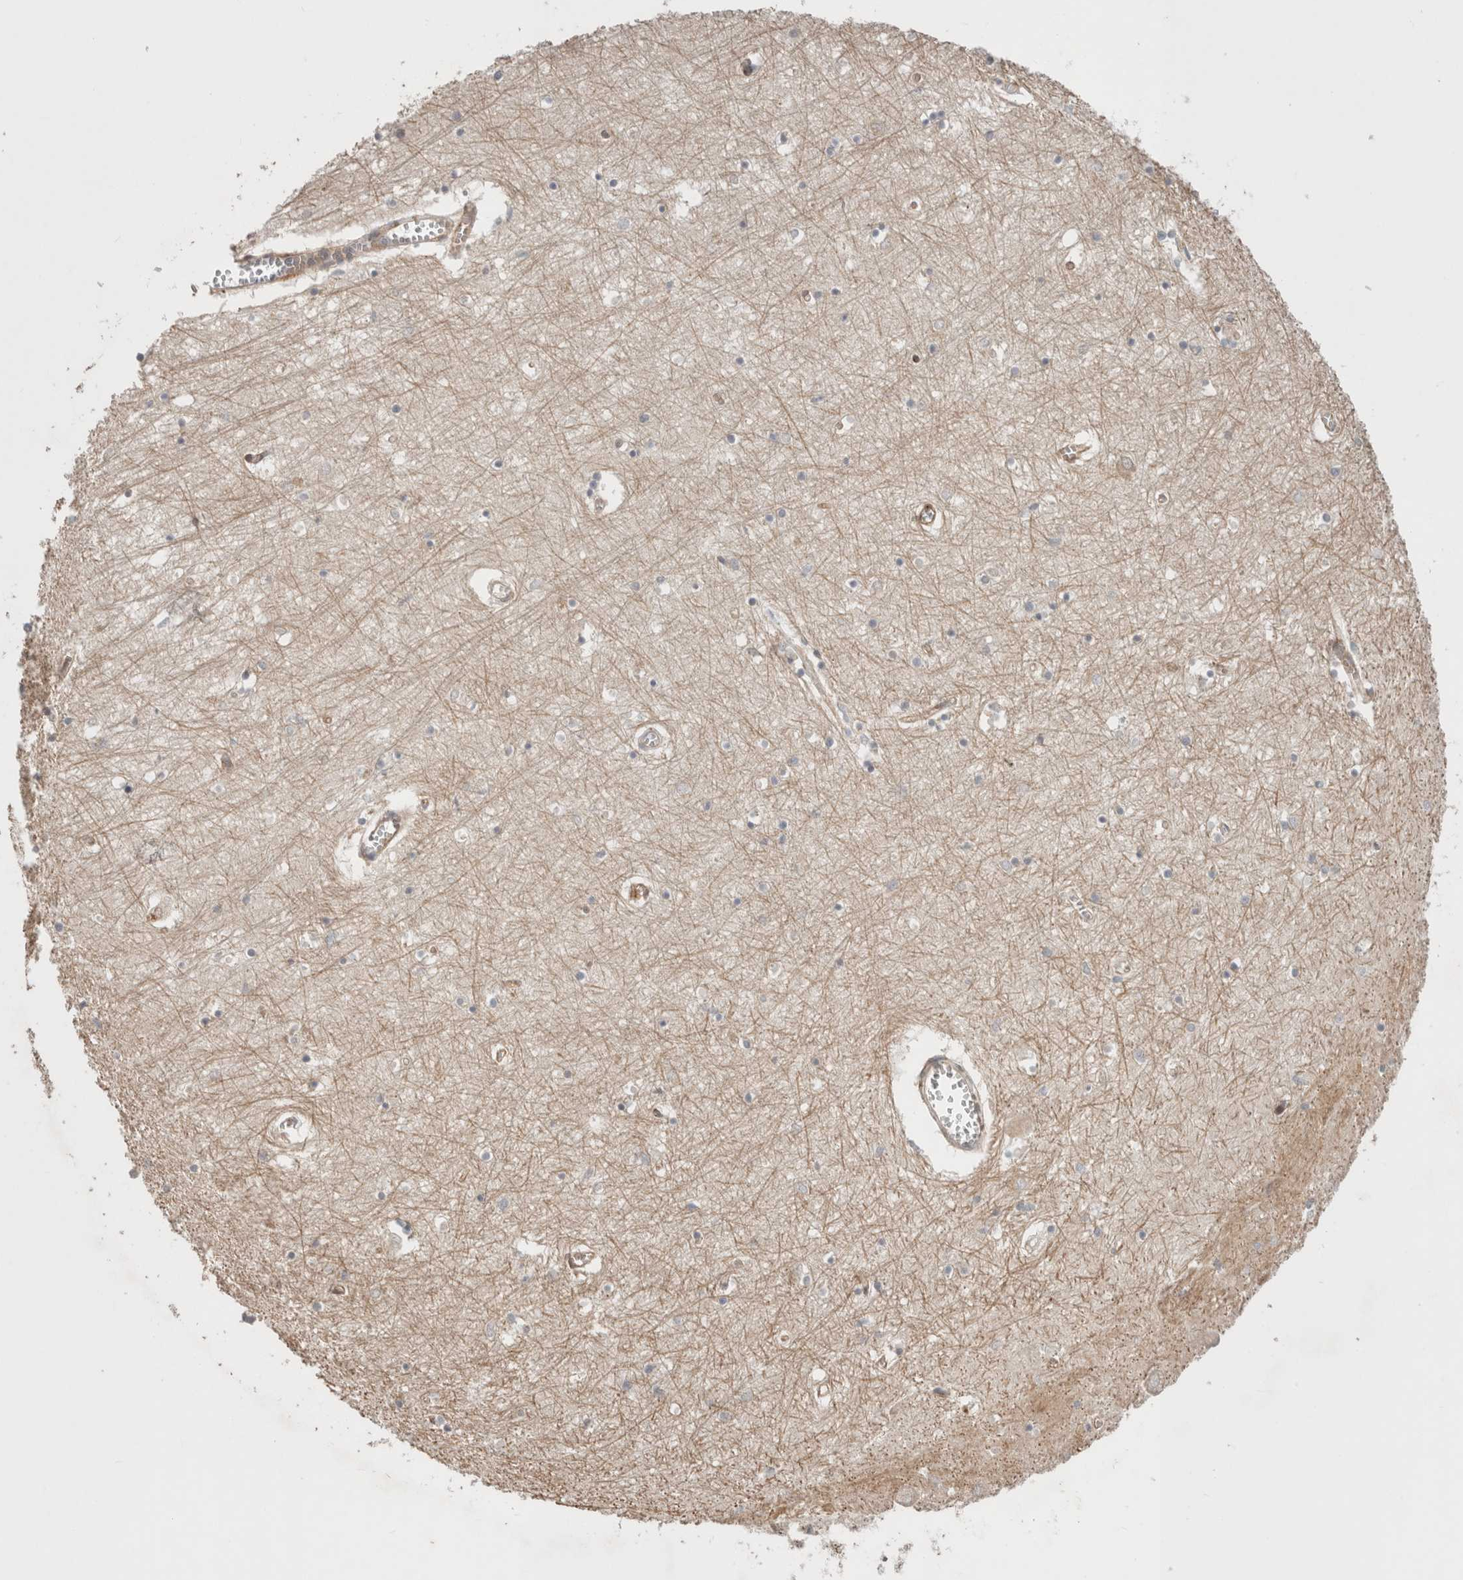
{"staining": {"intensity": "moderate", "quantity": "<25%", "location": "cytoplasmic/membranous"}, "tissue": "hippocampus", "cell_type": "Glial cells", "image_type": "normal", "snomed": [{"axis": "morphology", "description": "Normal tissue, NOS"}, {"axis": "topography", "description": "Hippocampus"}], "caption": "This image reveals immunohistochemistry (IHC) staining of unremarkable human hippocampus, with low moderate cytoplasmic/membranous expression in about <25% of glial cells.", "gene": "RASAL2", "patient": {"sex": "male", "age": 70}}